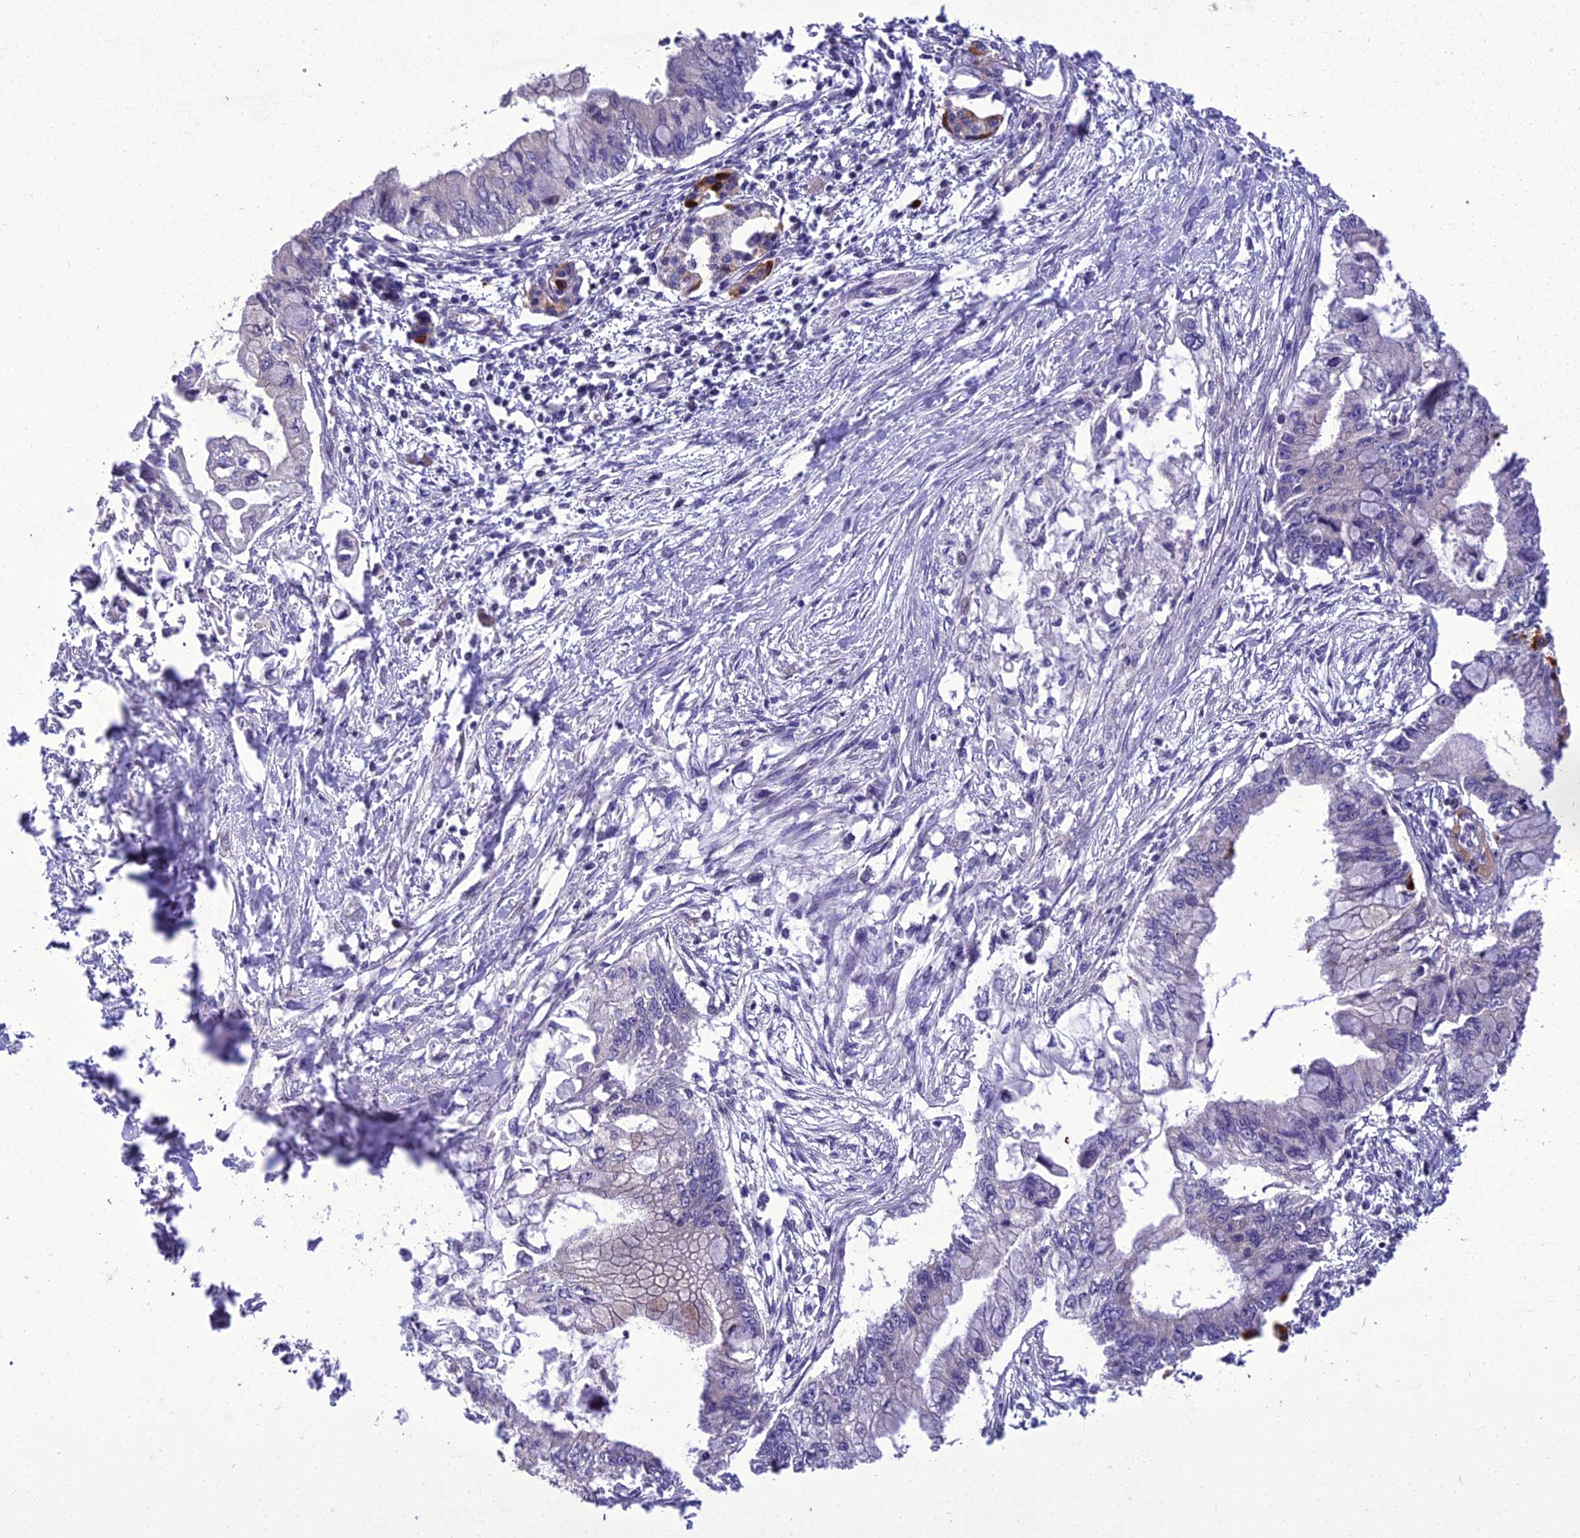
{"staining": {"intensity": "negative", "quantity": "none", "location": "none"}, "tissue": "pancreatic cancer", "cell_type": "Tumor cells", "image_type": "cancer", "snomed": [{"axis": "morphology", "description": "Adenocarcinoma, NOS"}, {"axis": "topography", "description": "Pancreas"}], "caption": "Tumor cells show no significant staining in pancreatic cancer.", "gene": "ADIPOR2", "patient": {"sex": "male", "age": 48}}